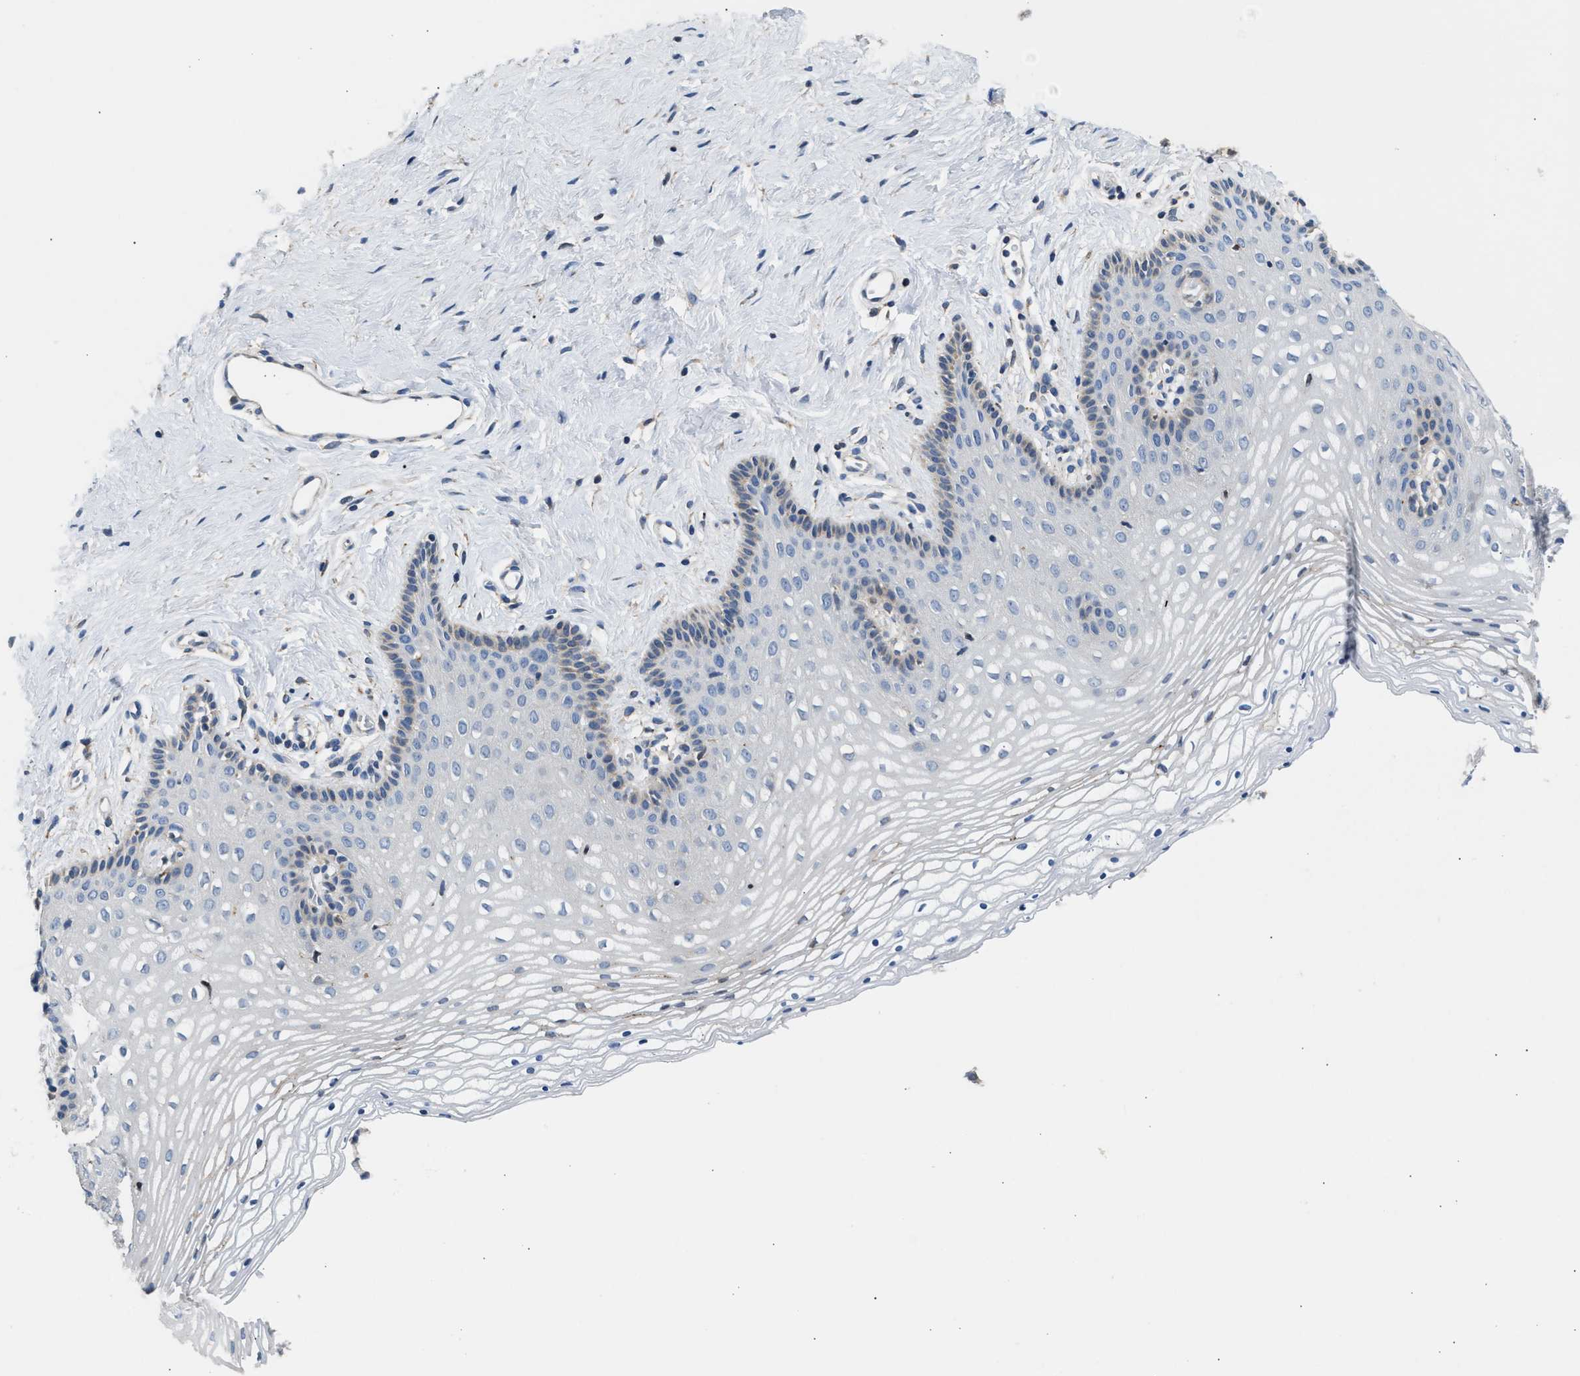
{"staining": {"intensity": "negative", "quantity": "none", "location": "none"}, "tissue": "vagina", "cell_type": "Squamous epithelial cells", "image_type": "normal", "snomed": [{"axis": "morphology", "description": "Normal tissue, NOS"}, {"axis": "topography", "description": "Vagina"}], "caption": "Immunohistochemistry micrograph of benign vagina: human vagina stained with DAB (3,3'-diaminobenzidine) shows no significant protein expression in squamous epithelial cells. The staining is performed using DAB brown chromogen with nuclei counter-stained in using hematoxylin.", "gene": "AMZ1", "patient": {"sex": "female", "age": 32}}